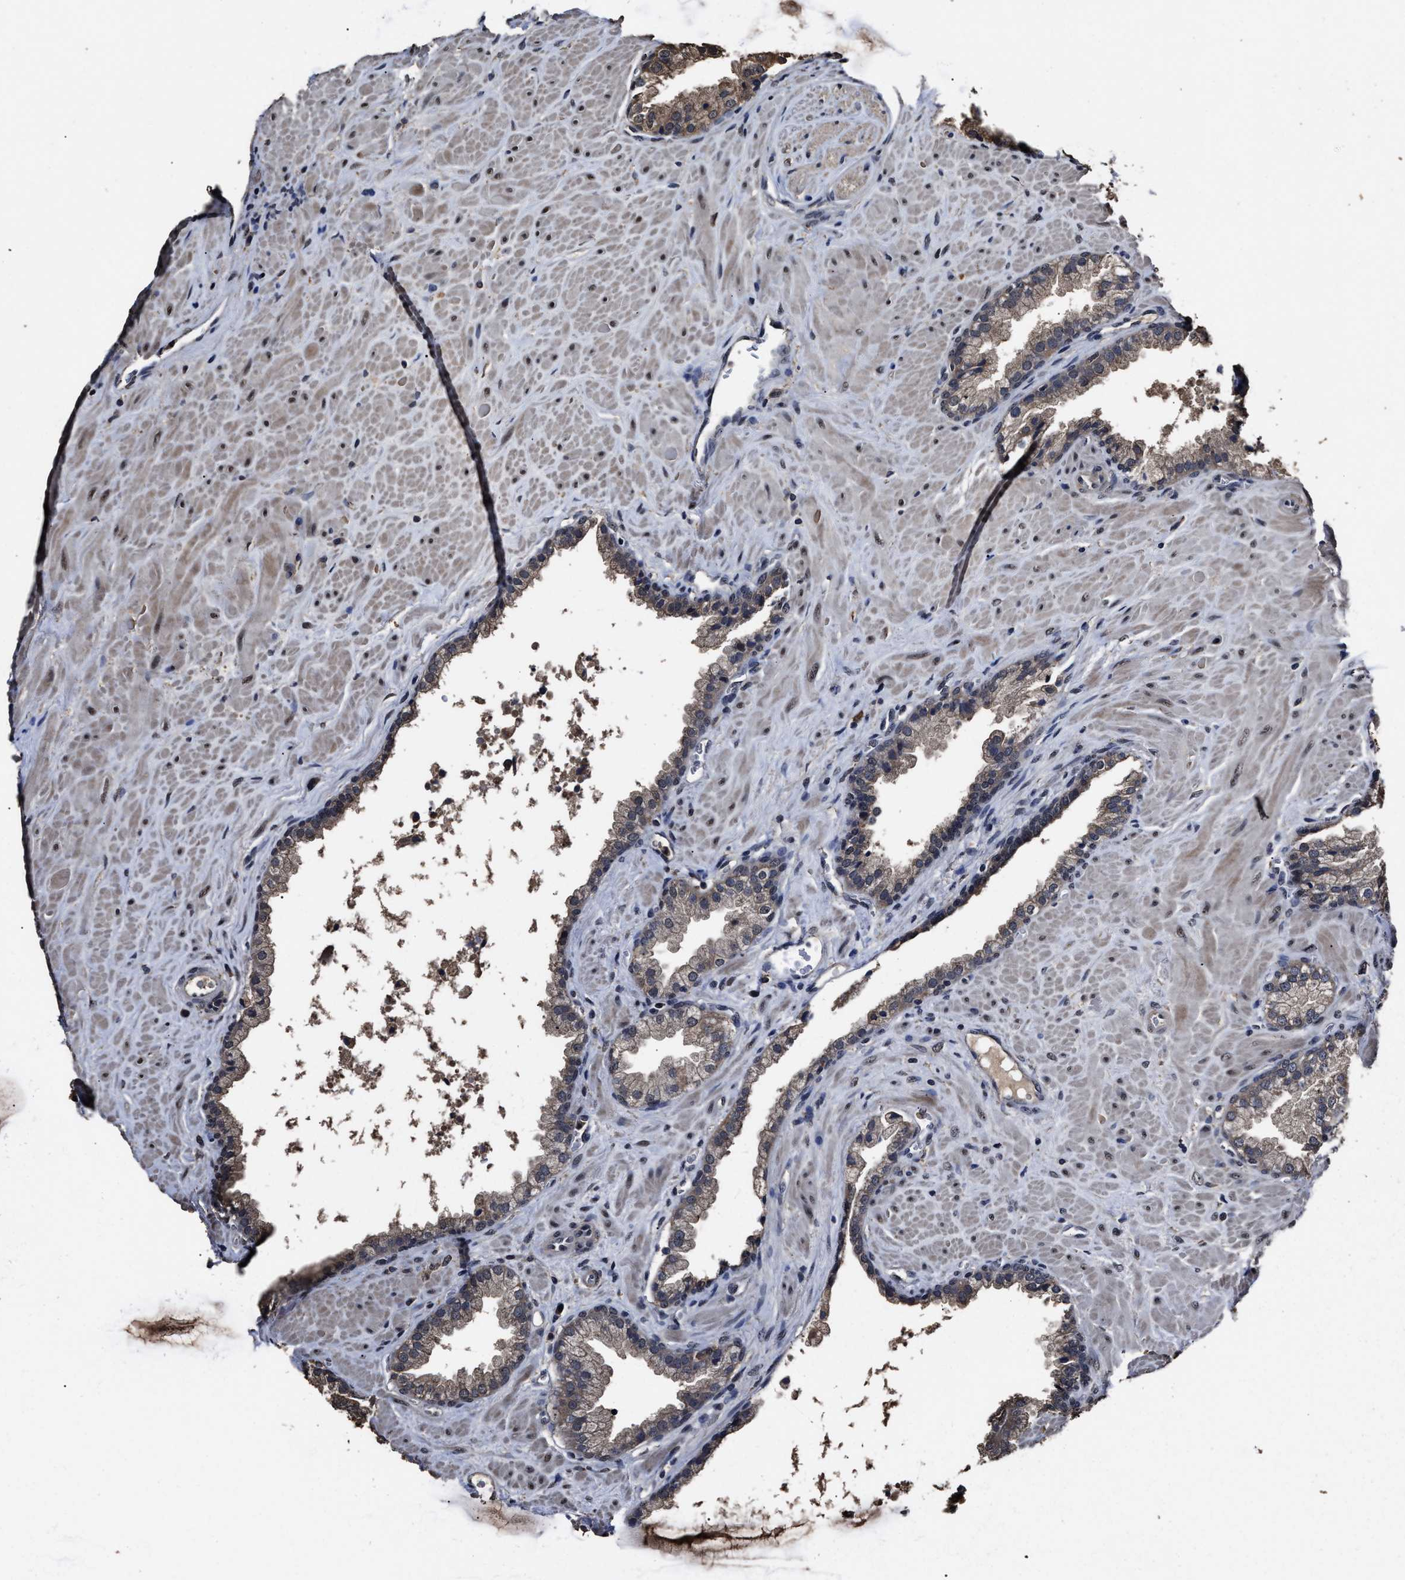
{"staining": {"intensity": "weak", "quantity": "<25%", "location": "cytoplasmic/membranous"}, "tissue": "prostate cancer", "cell_type": "Tumor cells", "image_type": "cancer", "snomed": [{"axis": "morphology", "description": "Adenocarcinoma, Low grade"}, {"axis": "topography", "description": "Prostate"}], "caption": "The image shows no significant expression in tumor cells of low-grade adenocarcinoma (prostate).", "gene": "RSBN1L", "patient": {"sex": "male", "age": 71}}